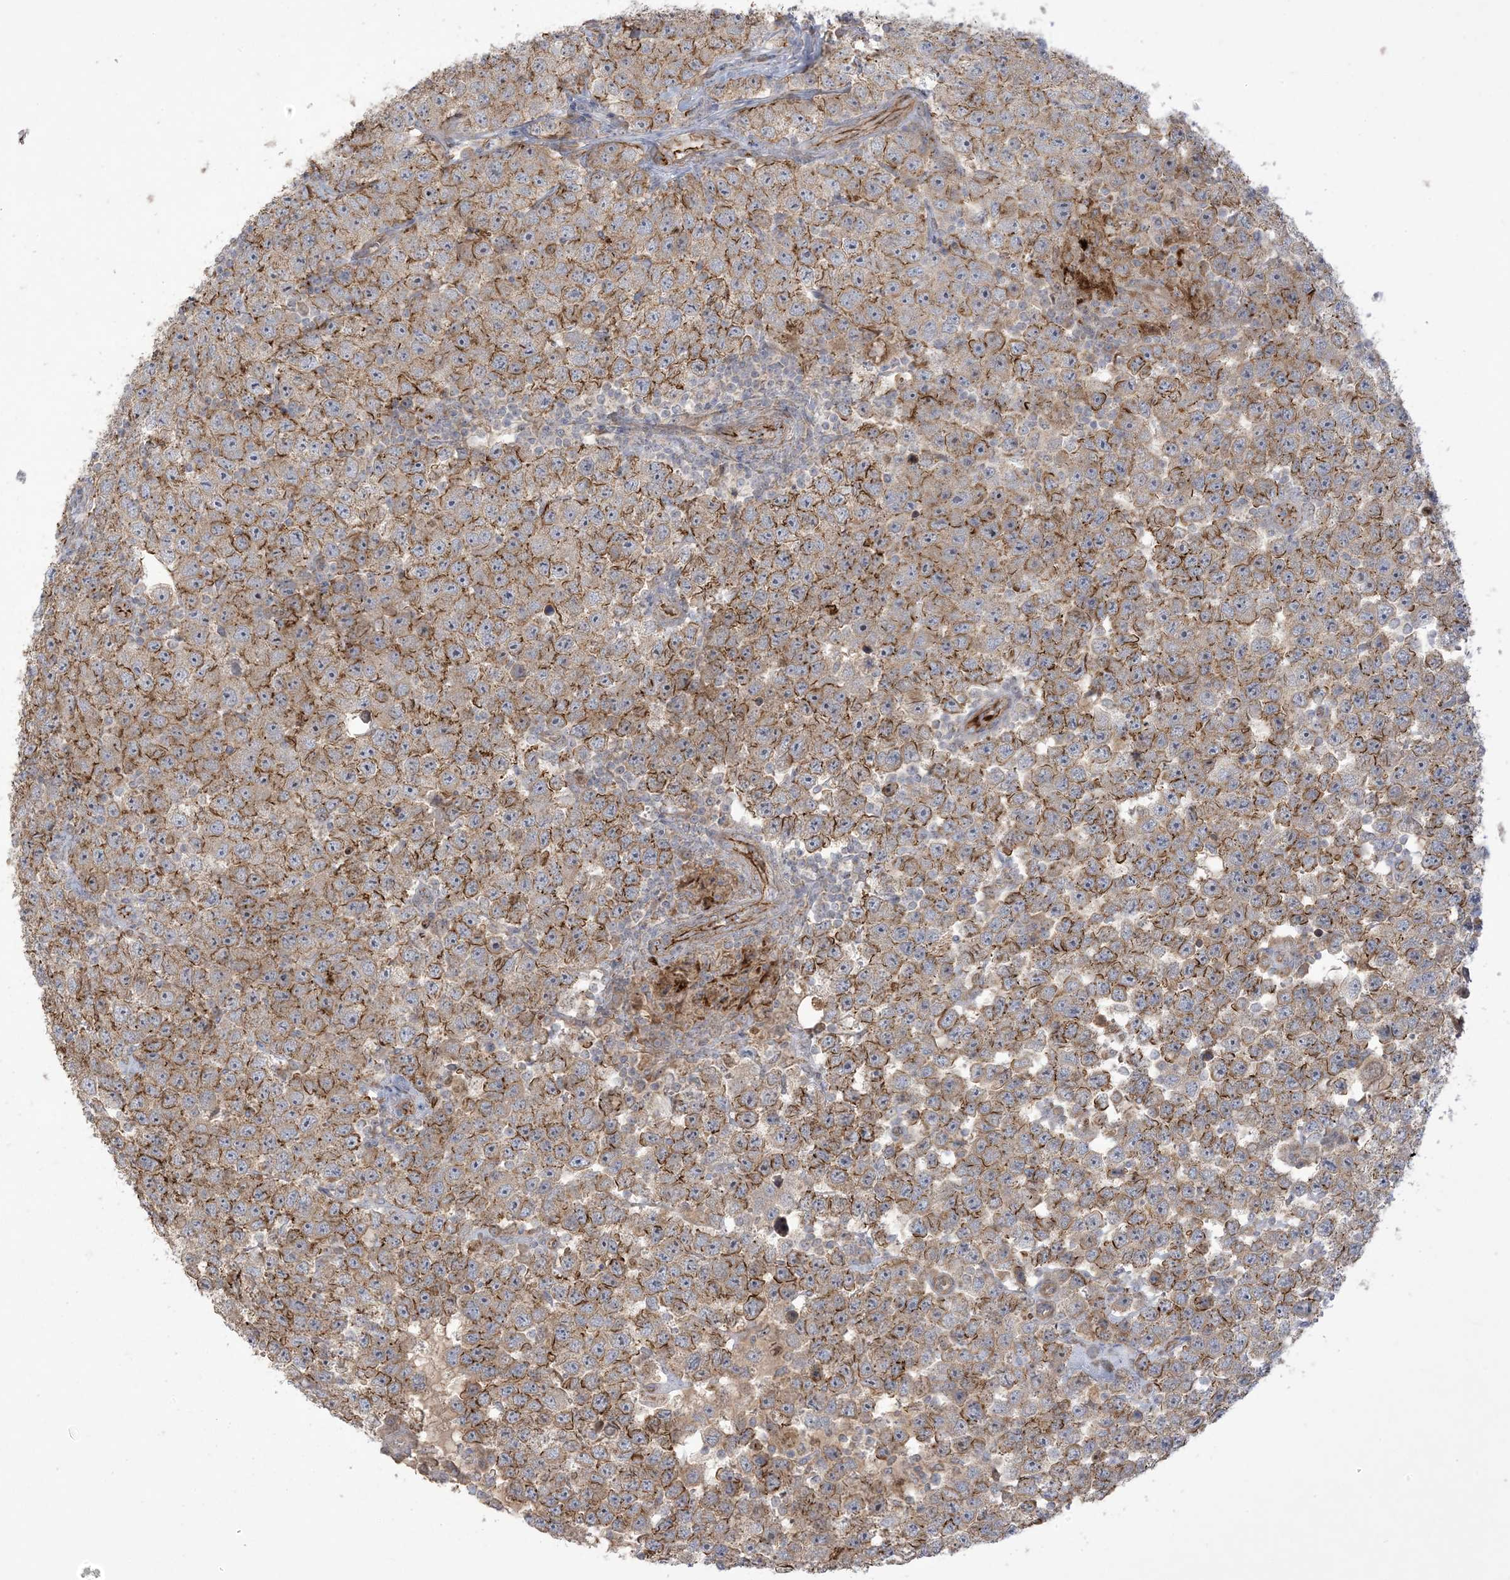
{"staining": {"intensity": "moderate", "quantity": ">75%", "location": "cytoplasmic/membranous"}, "tissue": "testis cancer", "cell_type": "Tumor cells", "image_type": "cancer", "snomed": [{"axis": "morphology", "description": "Seminoma, NOS"}, {"axis": "topography", "description": "Testis"}], "caption": "Tumor cells reveal medium levels of moderate cytoplasmic/membranous expression in about >75% of cells in human testis cancer (seminoma).", "gene": "KLHL18", "patient": {"sex": "male", "age": 28}}